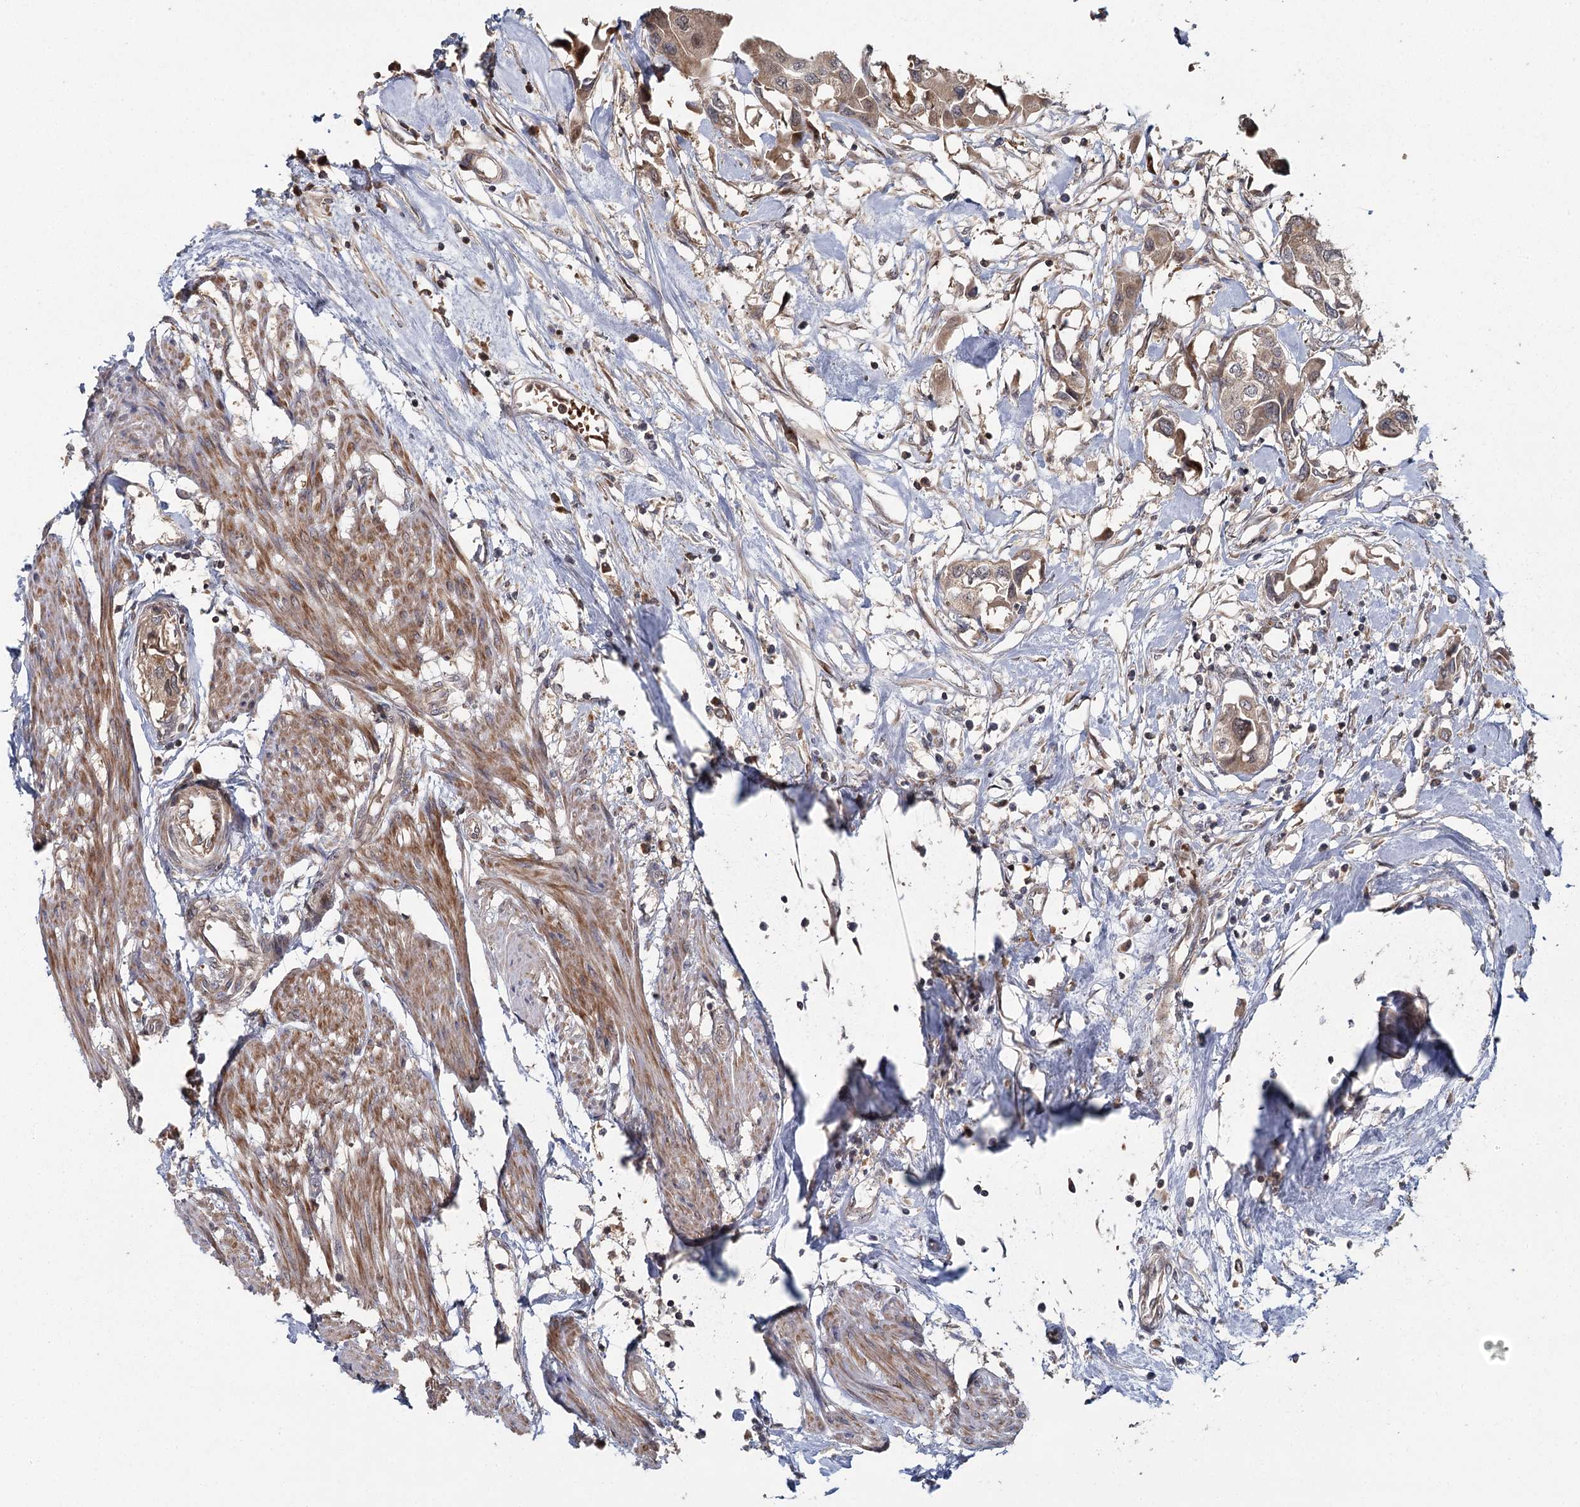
{"staining": {"intensity": "moderate", "quantity": ">75%", "location": "cytoplasmic/membranous"}, "tissue": "urothelial cancer", "cell_type": "Tumor cells", "image_type": "cancer", "snomed": [{"axis": "morphology", "description": "Urothelial carcinoma, High grade"}, {"axis": "topography", "description": "Urinary bladder"}], "caption": "The immunohistochemical stain shows moderate cytoplasmic/membranous expression in tumor cells of urothelial cancer tissue. (Brightfield microscopy of DAB IHC at high magnification).", "gene": "RAPGEF6", "patient": {"sex": "male", "age": 64}}